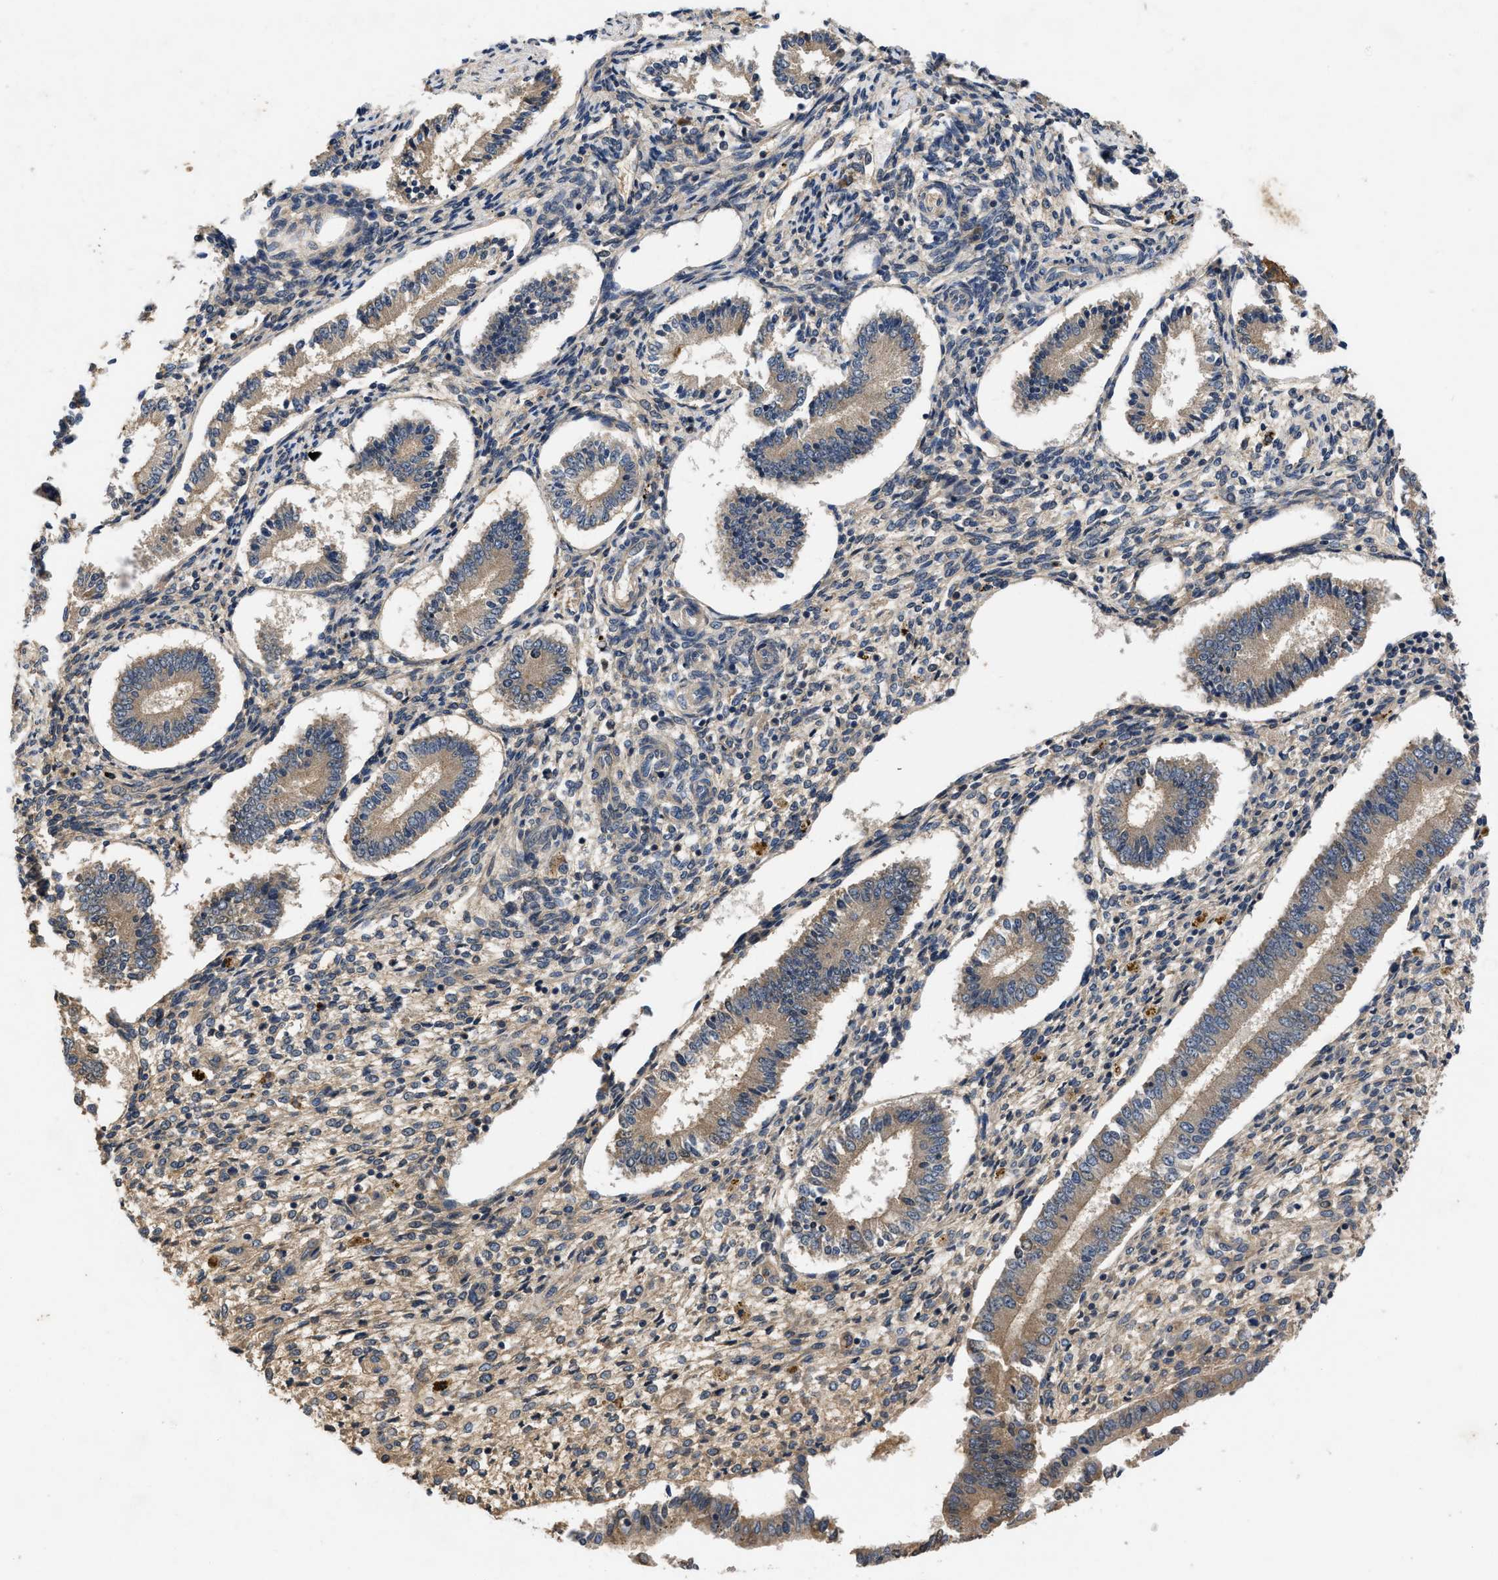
{"staining": {"intensity": "moderate", "quantity": ">75%", "location": "cytoplasmic/membranous"}, "tissue": "endometrium", "cell_type": "Cells in endometrial stroma", "image_type": "normal", "snomed": [{"axis": "morphology", "description": "Normal tissue, NOS"}, {"axis": "topography", "description": "Endometrium"}], "caption": "There is medium levels of moderate cytoplasmic/membranous staining in cells in endometrial stroma of unremarkable endometrium, as demonstrated by immunohistochemical staining (brown color).", "gene": "VPS4A", "patient": {"sex": "female", "age": 42}}